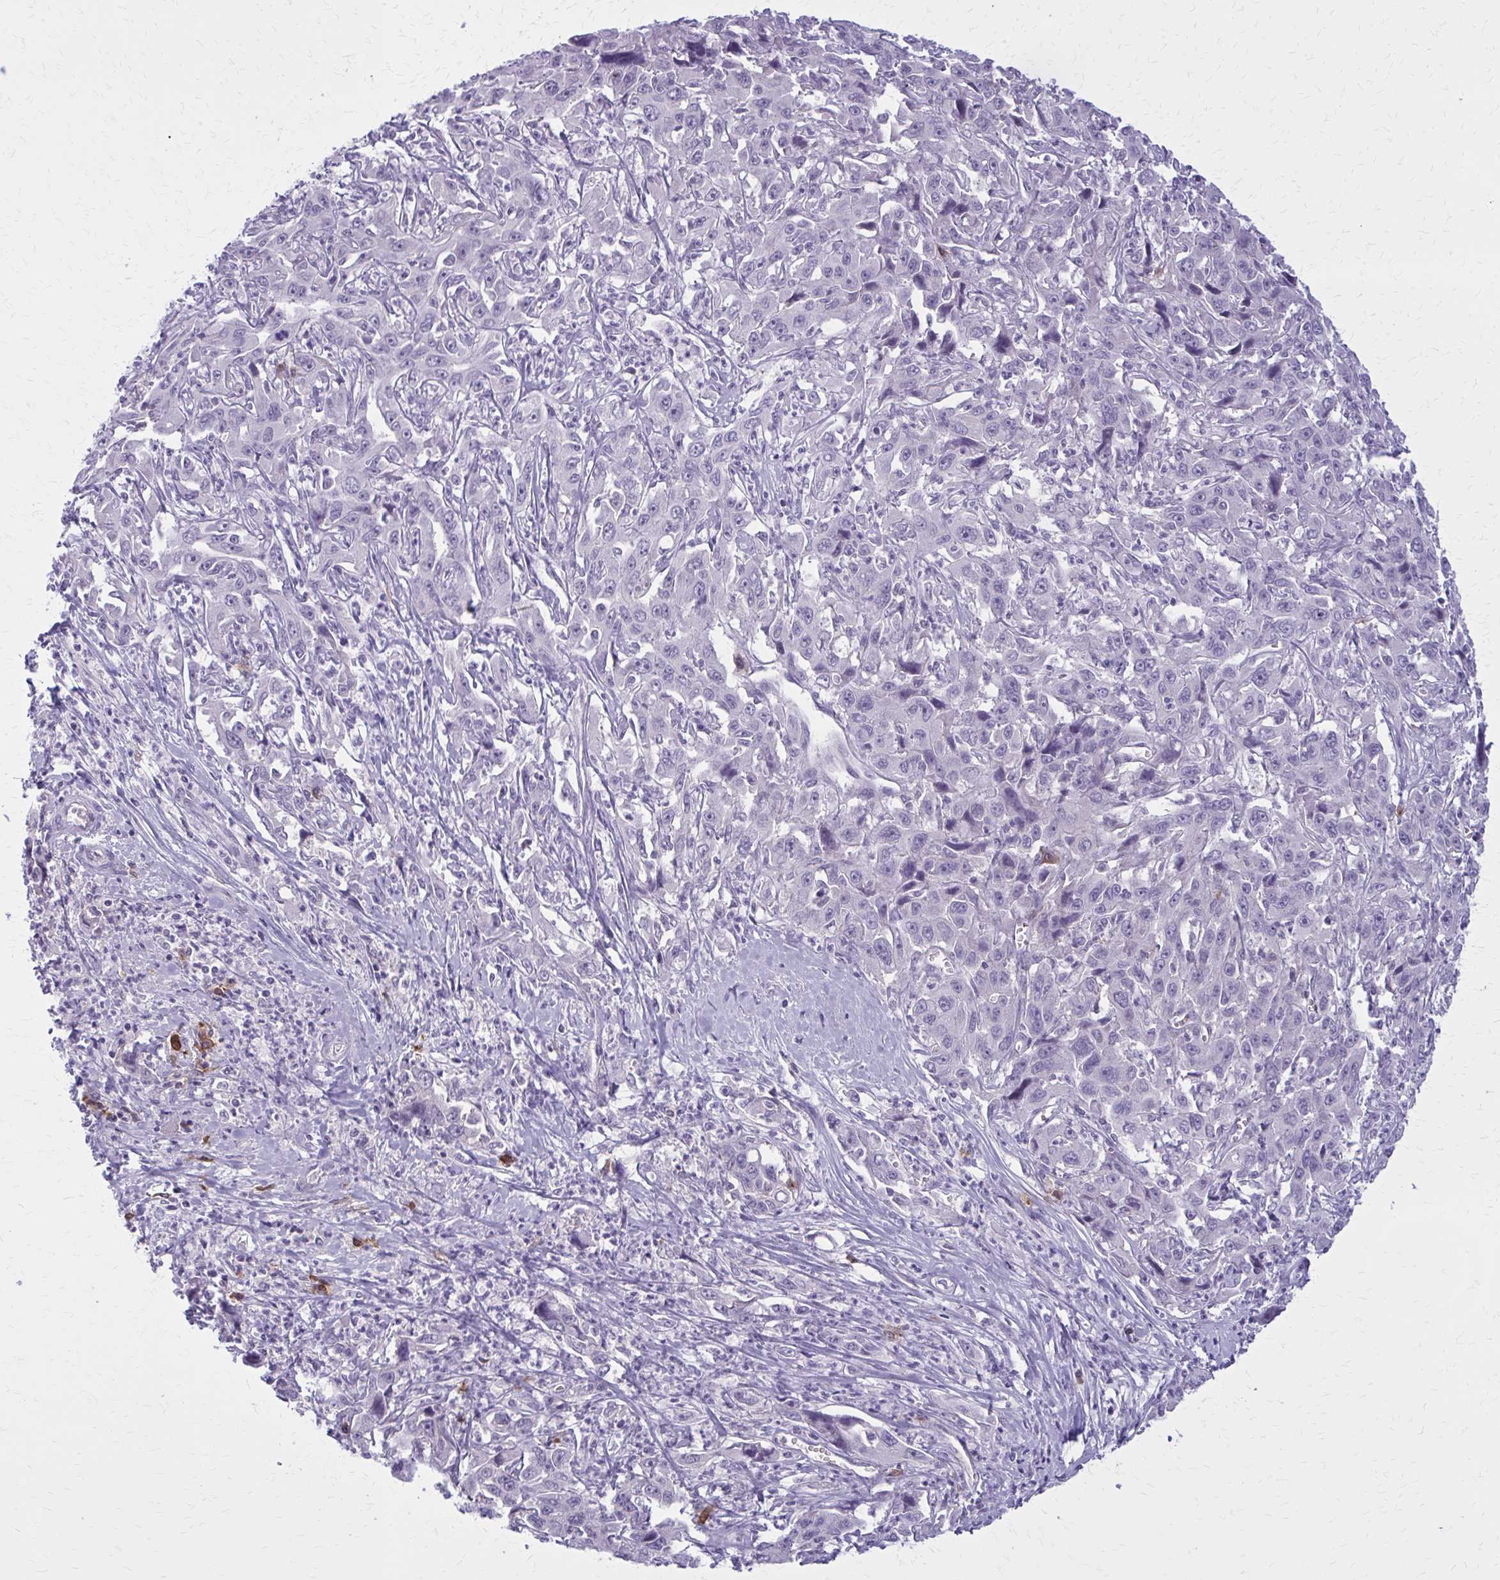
{"staining": {"intensity": "negative", "quantity": "none", "location": "none"}, "tissue": "liver cancer", "cell_type": "Tumor cells", "image_type": "cancer", "snomed": [{"axis": "morphology", "description": "Carcinoma, Hepatocellular, NOS"}, {"axis": "topography", "description": "Liver"}], "caption": "The photomicrograph shows no significant expression in tumor cells of liver cancer (hepatocellular carcinoma). The staining was performed using DAB to visualize the protein expression in brown, while the nuclei were stained in blue with hematoxylin (Magnification: 20x).", "gene": "CD38", "patient": {"sex": "male", "age": 63}}